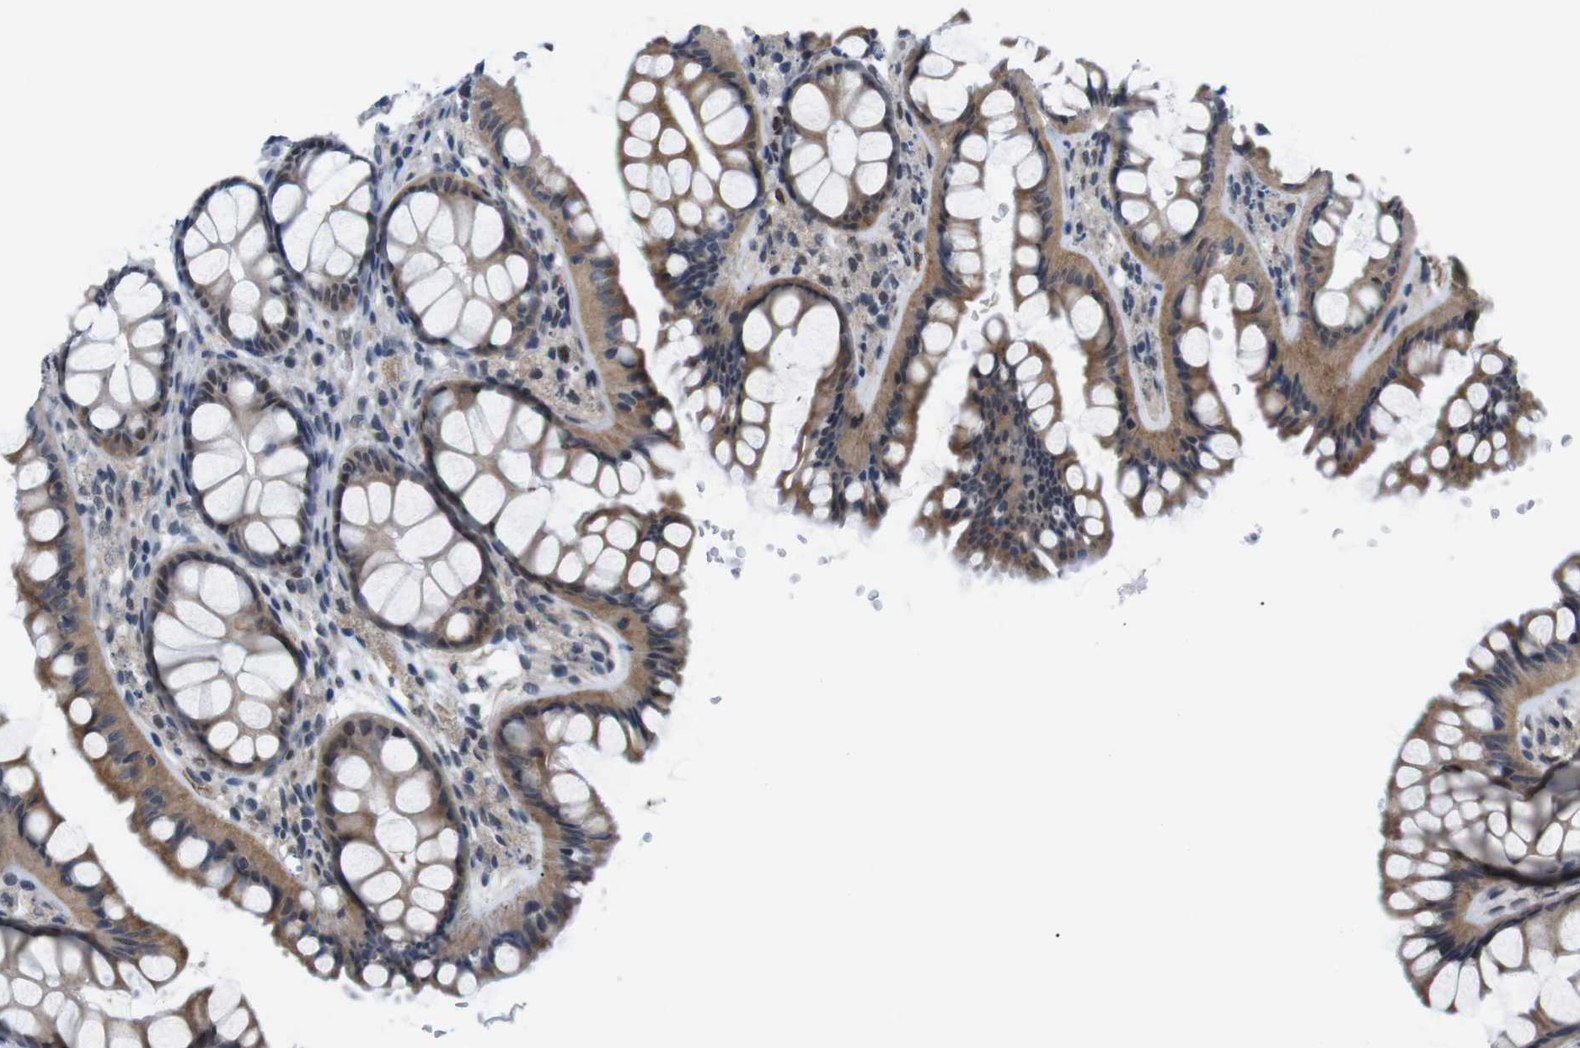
{"staining": {"intensity": "weak", "quantity": "25%-75%", "location": "cytoplasmic/membranous"}, "tissue": "colon", "cell_type": "Endothelial cells", "image_type": "normal", "snomed": [{"axis": "morphology", "description": "Normal tissue, NOS"}, {"axis": "topography", "description": "Colon"}], "caption": "IHC image of normal colon: colon stained using IHC reveals low levels of weak protein expression localized specifically in the cytoplasmic/membranous of endothelial cells, appearing as a cytoplasmic/membranous brown color.", "gene": "SMCO2", "patient": {"sex": "female", "age": 55}}